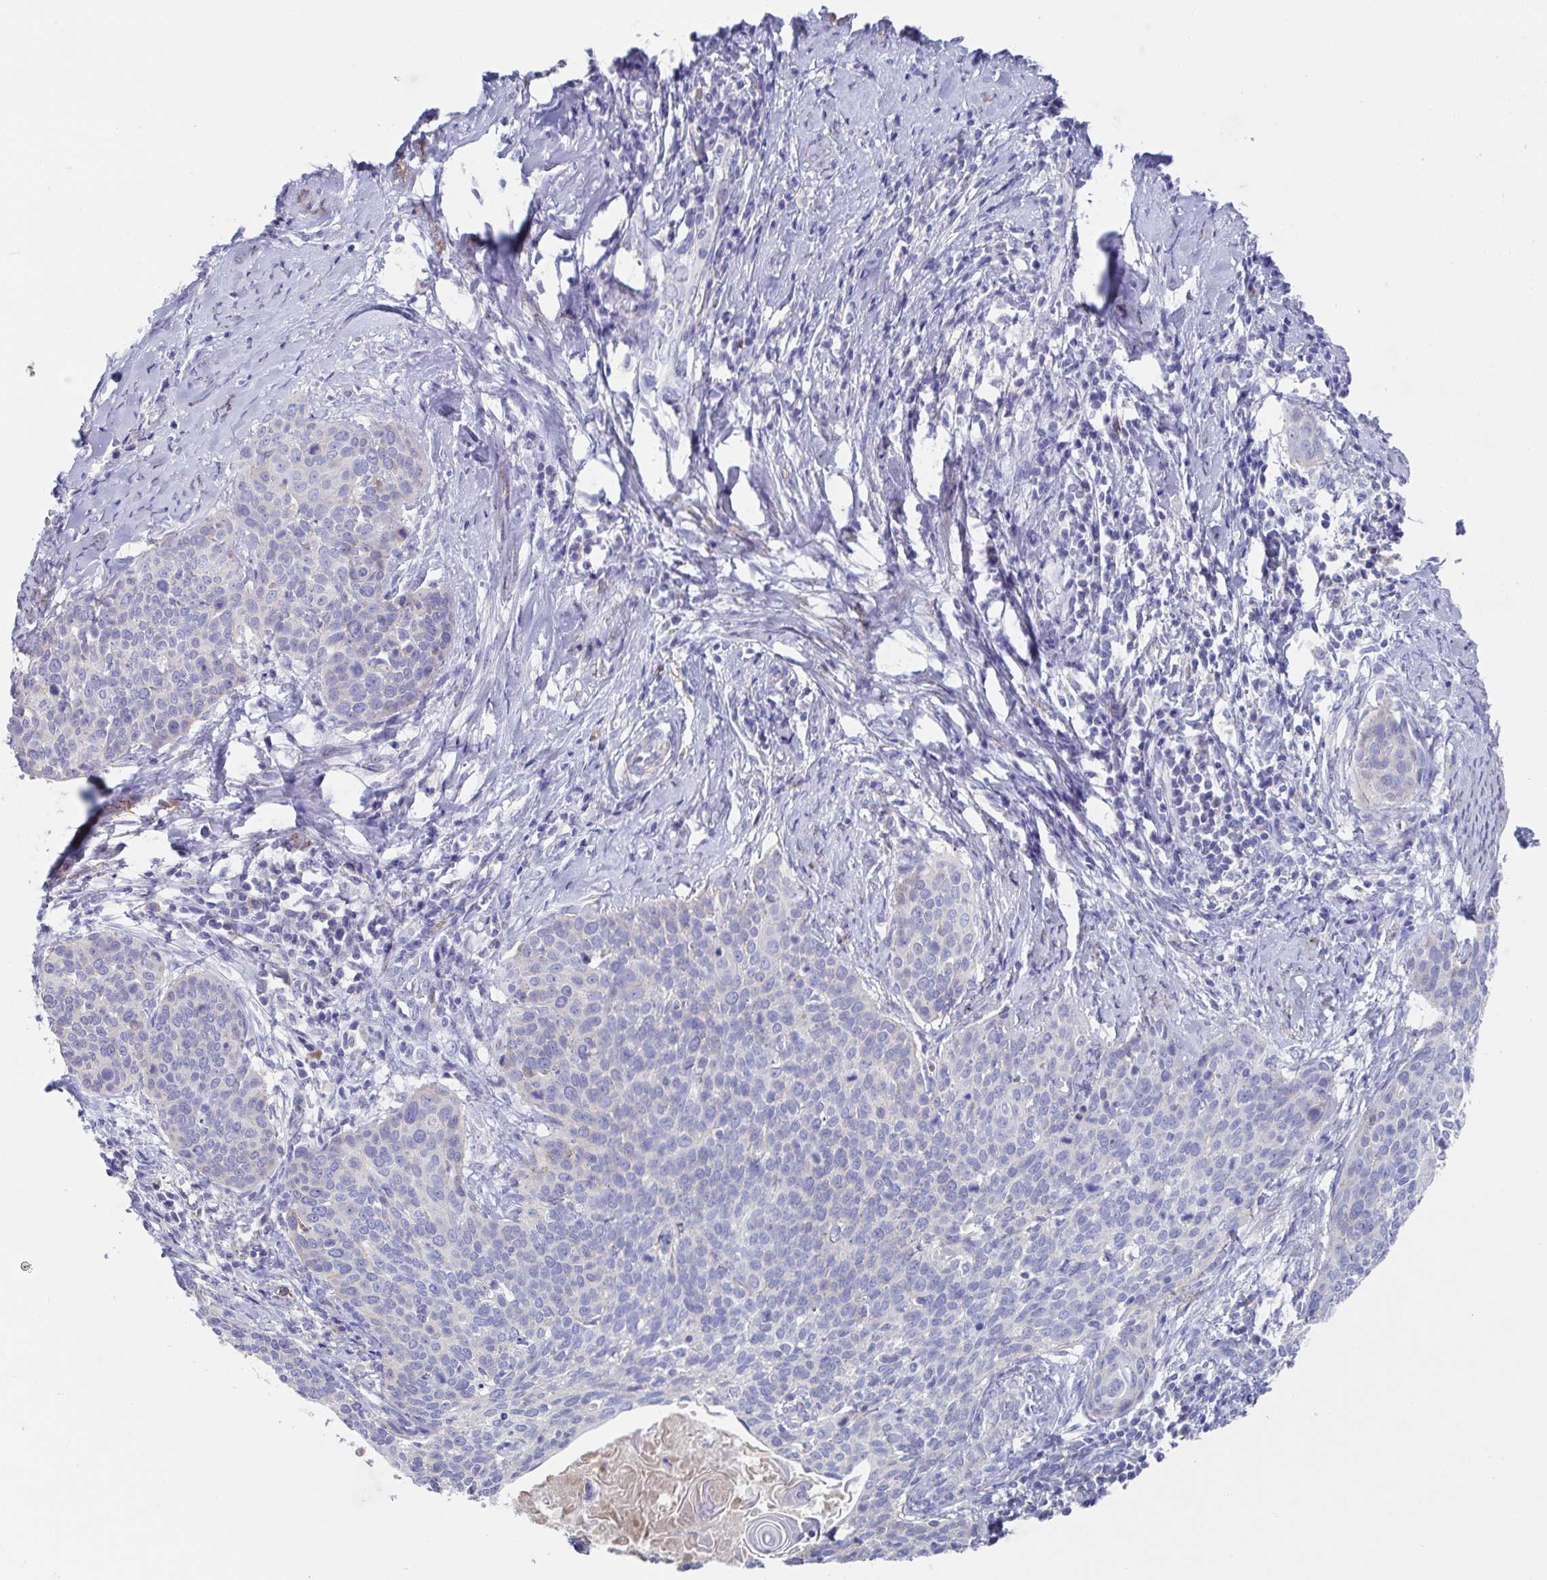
{"staining": {"intensity": "negative", "quantity": "none", "location": "none"}, "tissue": "cervical cancer", "cell_type": "Tumor cells", "image_type": "cancer", "snomed": [{"axis": "morphology", "description": "Squamous cell carcinoma, NOS"}, {"axis": "topography", "description": "Cervix"}], "caption": "Tumor cells show no significant protein staining in cervical cancer (squamous cell carcinoma). (Brightfield microscopy of DAB (3,3'-diaminobenzidine) IHC at high magnification).", "gene": "CDH2", "patient": {"sex": "female", "age": 69}}